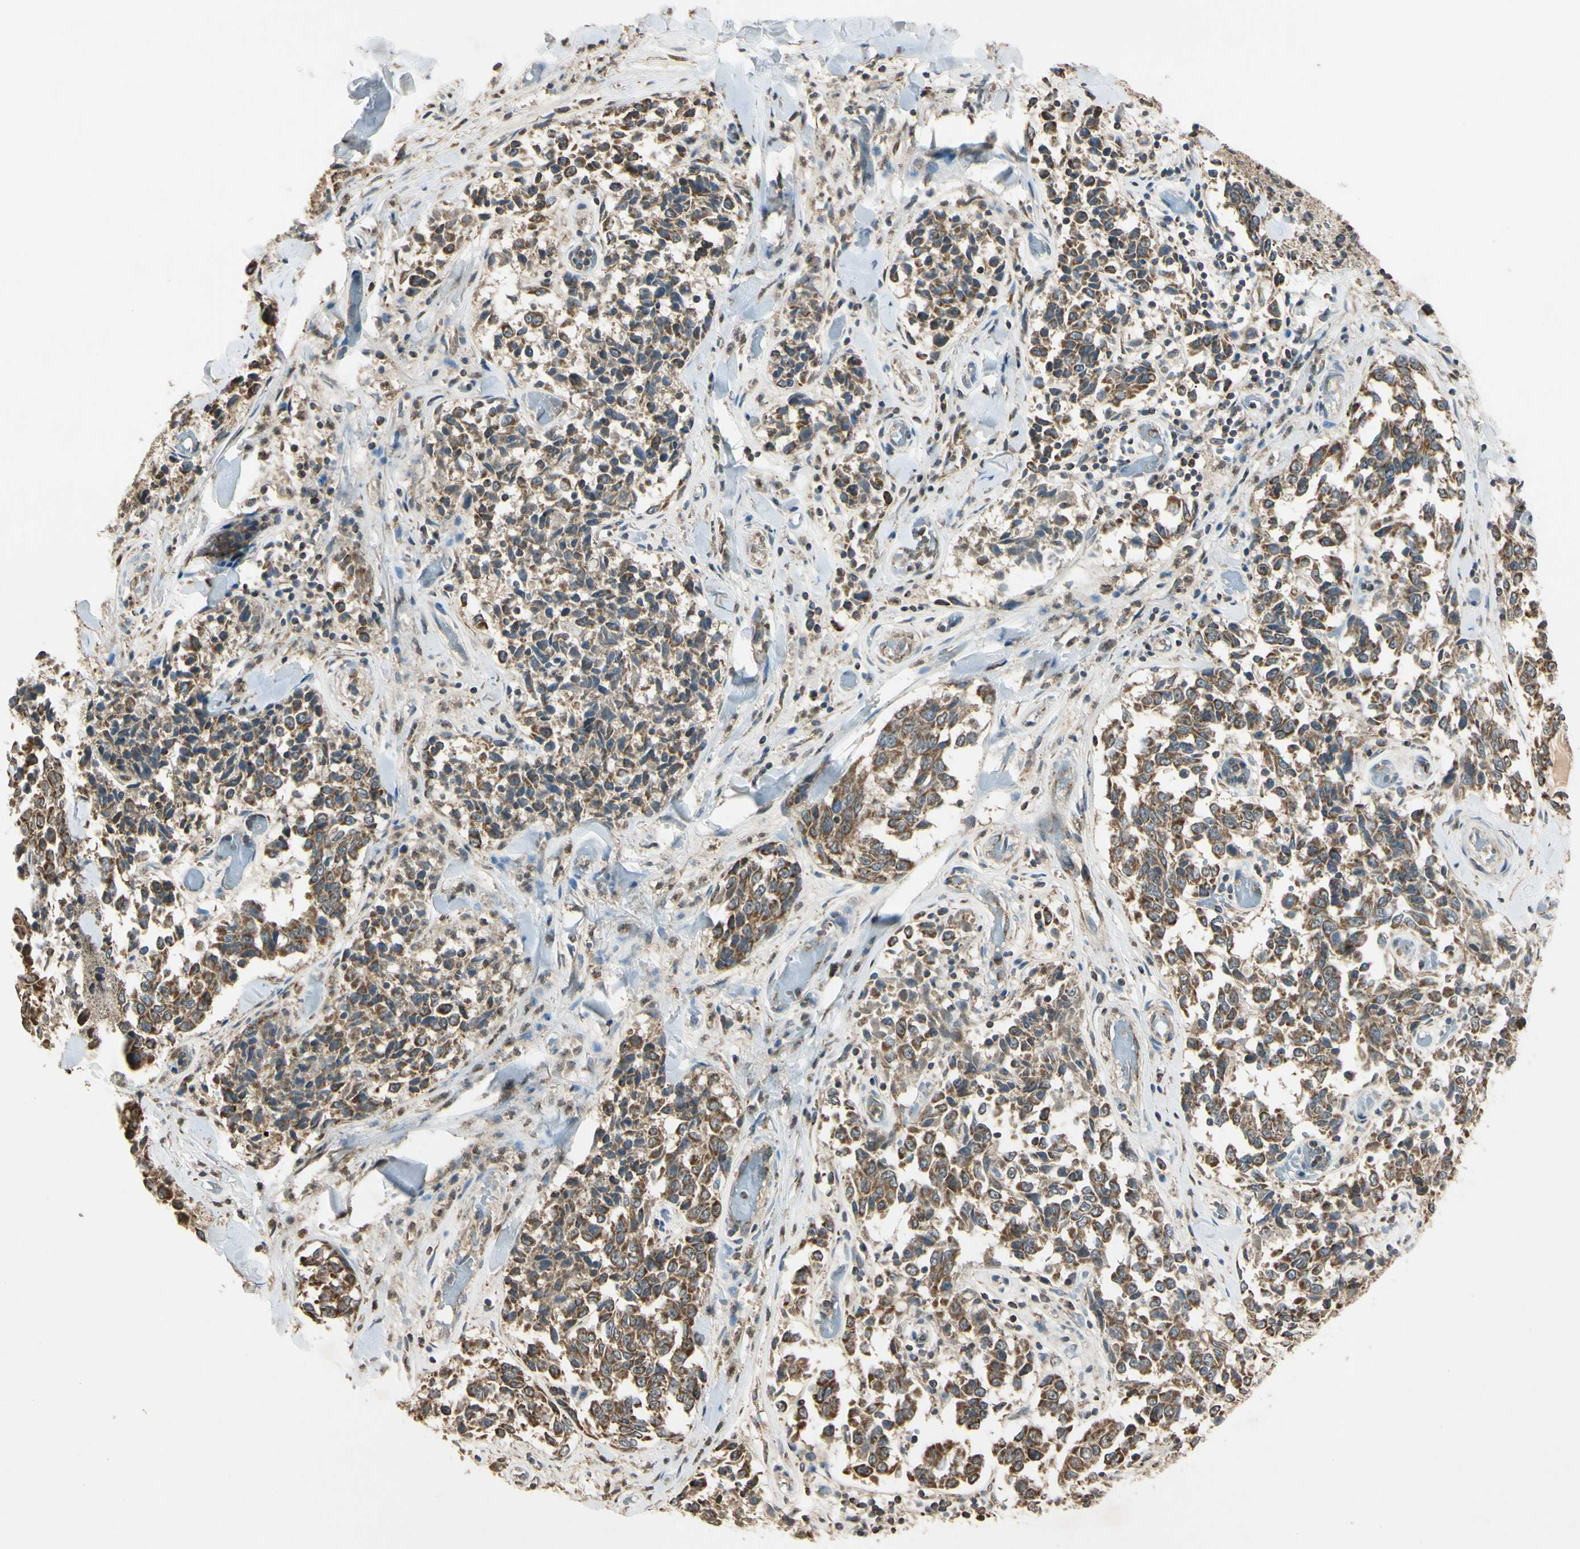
{"staining": {"intensity": "moderate", "quantity": ">75%", "location": "cytoplasmic/membranous"}, "tissue": "melanoma", "cell_type": "Tumor cells", "image_type": "cancer", "snomed": [{"axis": "morphology", "description": "Malignant melanoma, NOS"}, {"axis": "topography", "description": "Skin"}], "caption": "IHC photomicrograph of neoplastic tissue: human malignant melanoma stained using immunohistochemistry exhibits medium levels of moderate protein expression localized specifically in the cytoplasmic/membranous of tumor cells, appearing as a cytoplasmic/membranous brown color.", "gene": "PRDX5", "patient": {"sex": "female", "age": 64}}